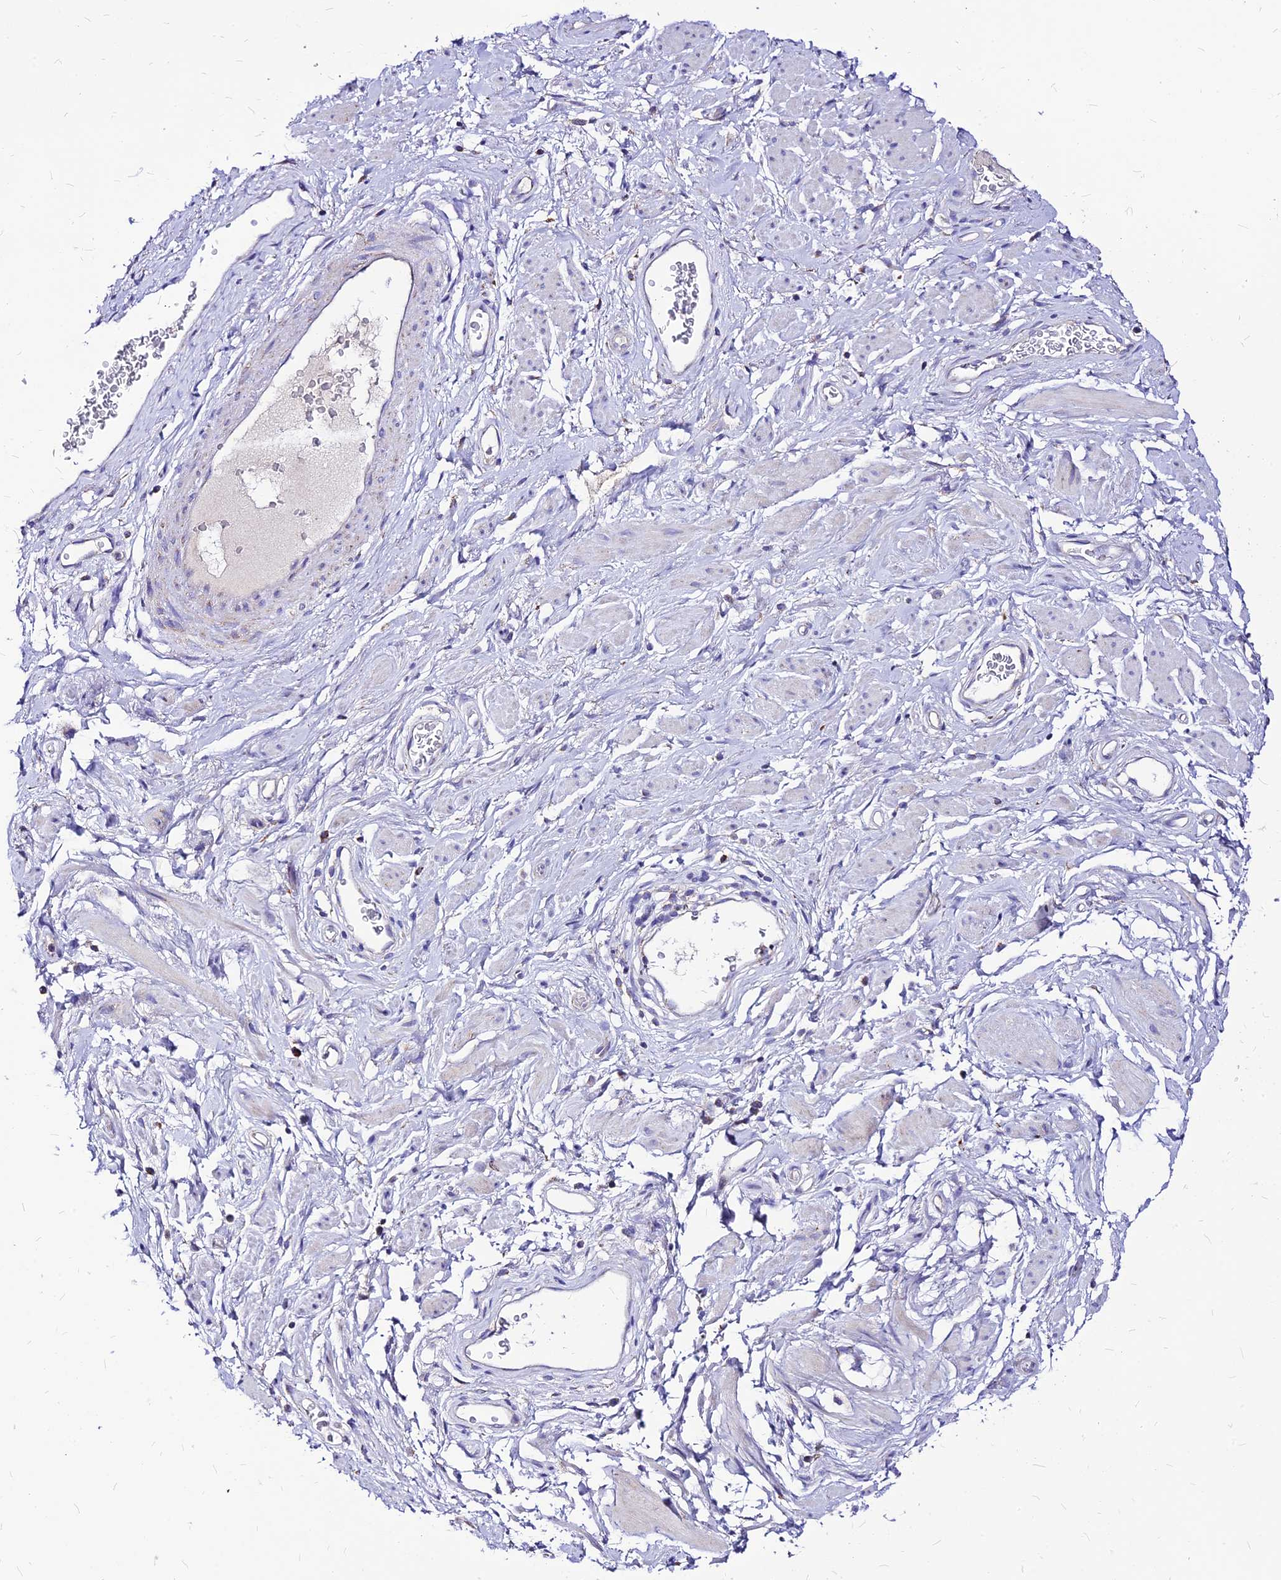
{"staining": {"intensity": "negative", "quantity": "none", "location": "none"}, "tissue": "adipose tissue", "cell_type": "Adipocytes", "image_type": "normal", "snomed": [{"axis": "morphology", "description": "Normal tissue, NOS"}, {"axis": "morphology", "description": "Adenocarcinoma, NOS"}, {"axis": "topography", "description": "Rectum"}, {"axis": "topography", "description": "Vagina"}, {"axis": "topography", "description": "Peripheral nerve tissue"}], "caption": "This is a micrograph of IHC staining of benign adipose tissue, which shows no staining in adipocytes.", "gene": "ECI1", "patient": {"sex": "female", "age": 71}}